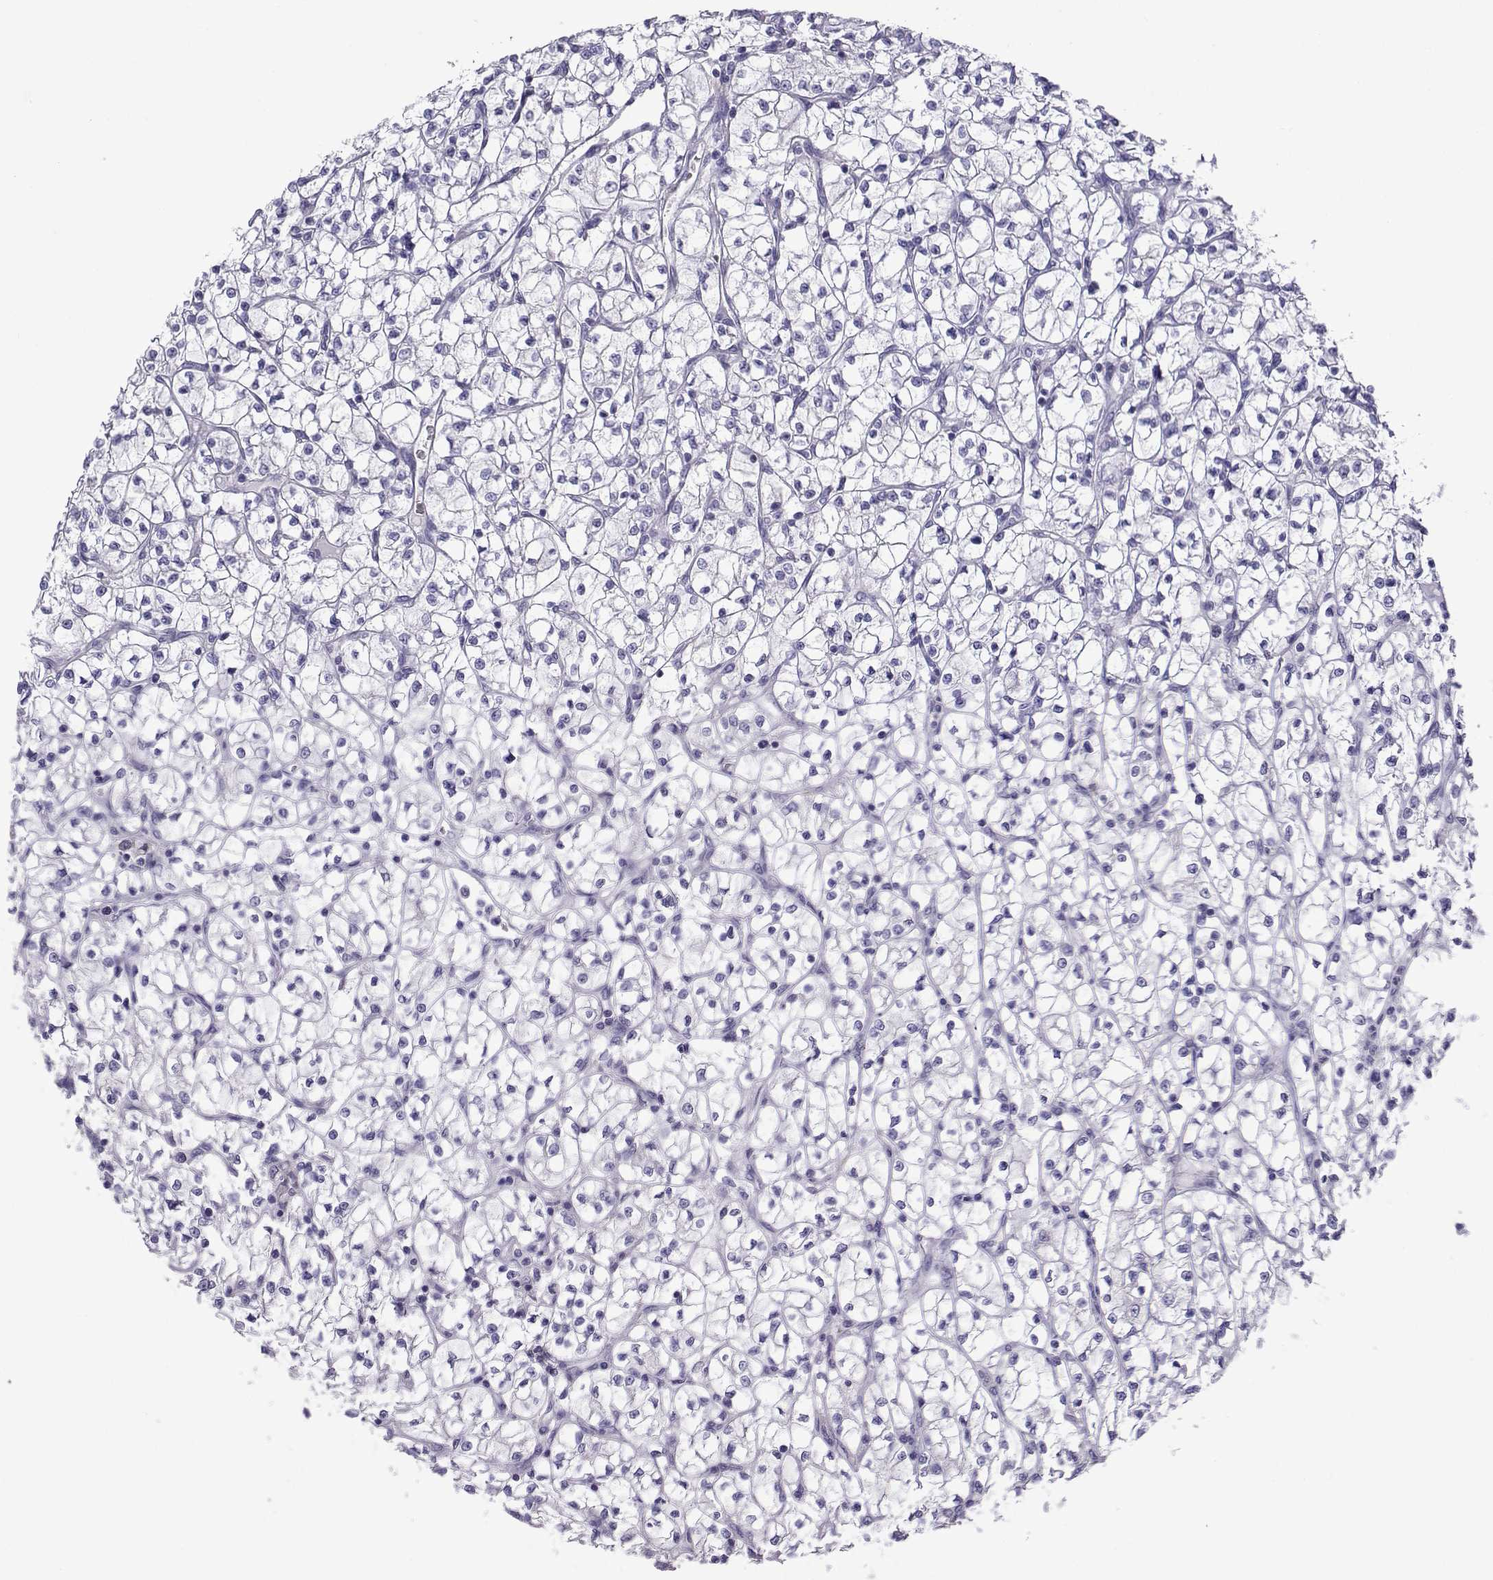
{"staining": {"intensity": "negative", "quantity": "none", "location": "none"}, "tissue": "renal cancer", "cell_type": "Tumor cells", "image_type": "cancer", "snomed": [{"axis": "morphology", "description": "Adenocarcinoma, NOS"}, {"axis": "topography", "description": "Kidney"}], "caption": "Immunohistochemical staining of human adenocarcinoma (renal) displays no significant positivity in tumor cells. (DAB (3,3'-diaminobenzidine) immunohistochemistry, high magnification).", "gene": "CFAP70", "patient": {"sex": "female", "age": 64}}